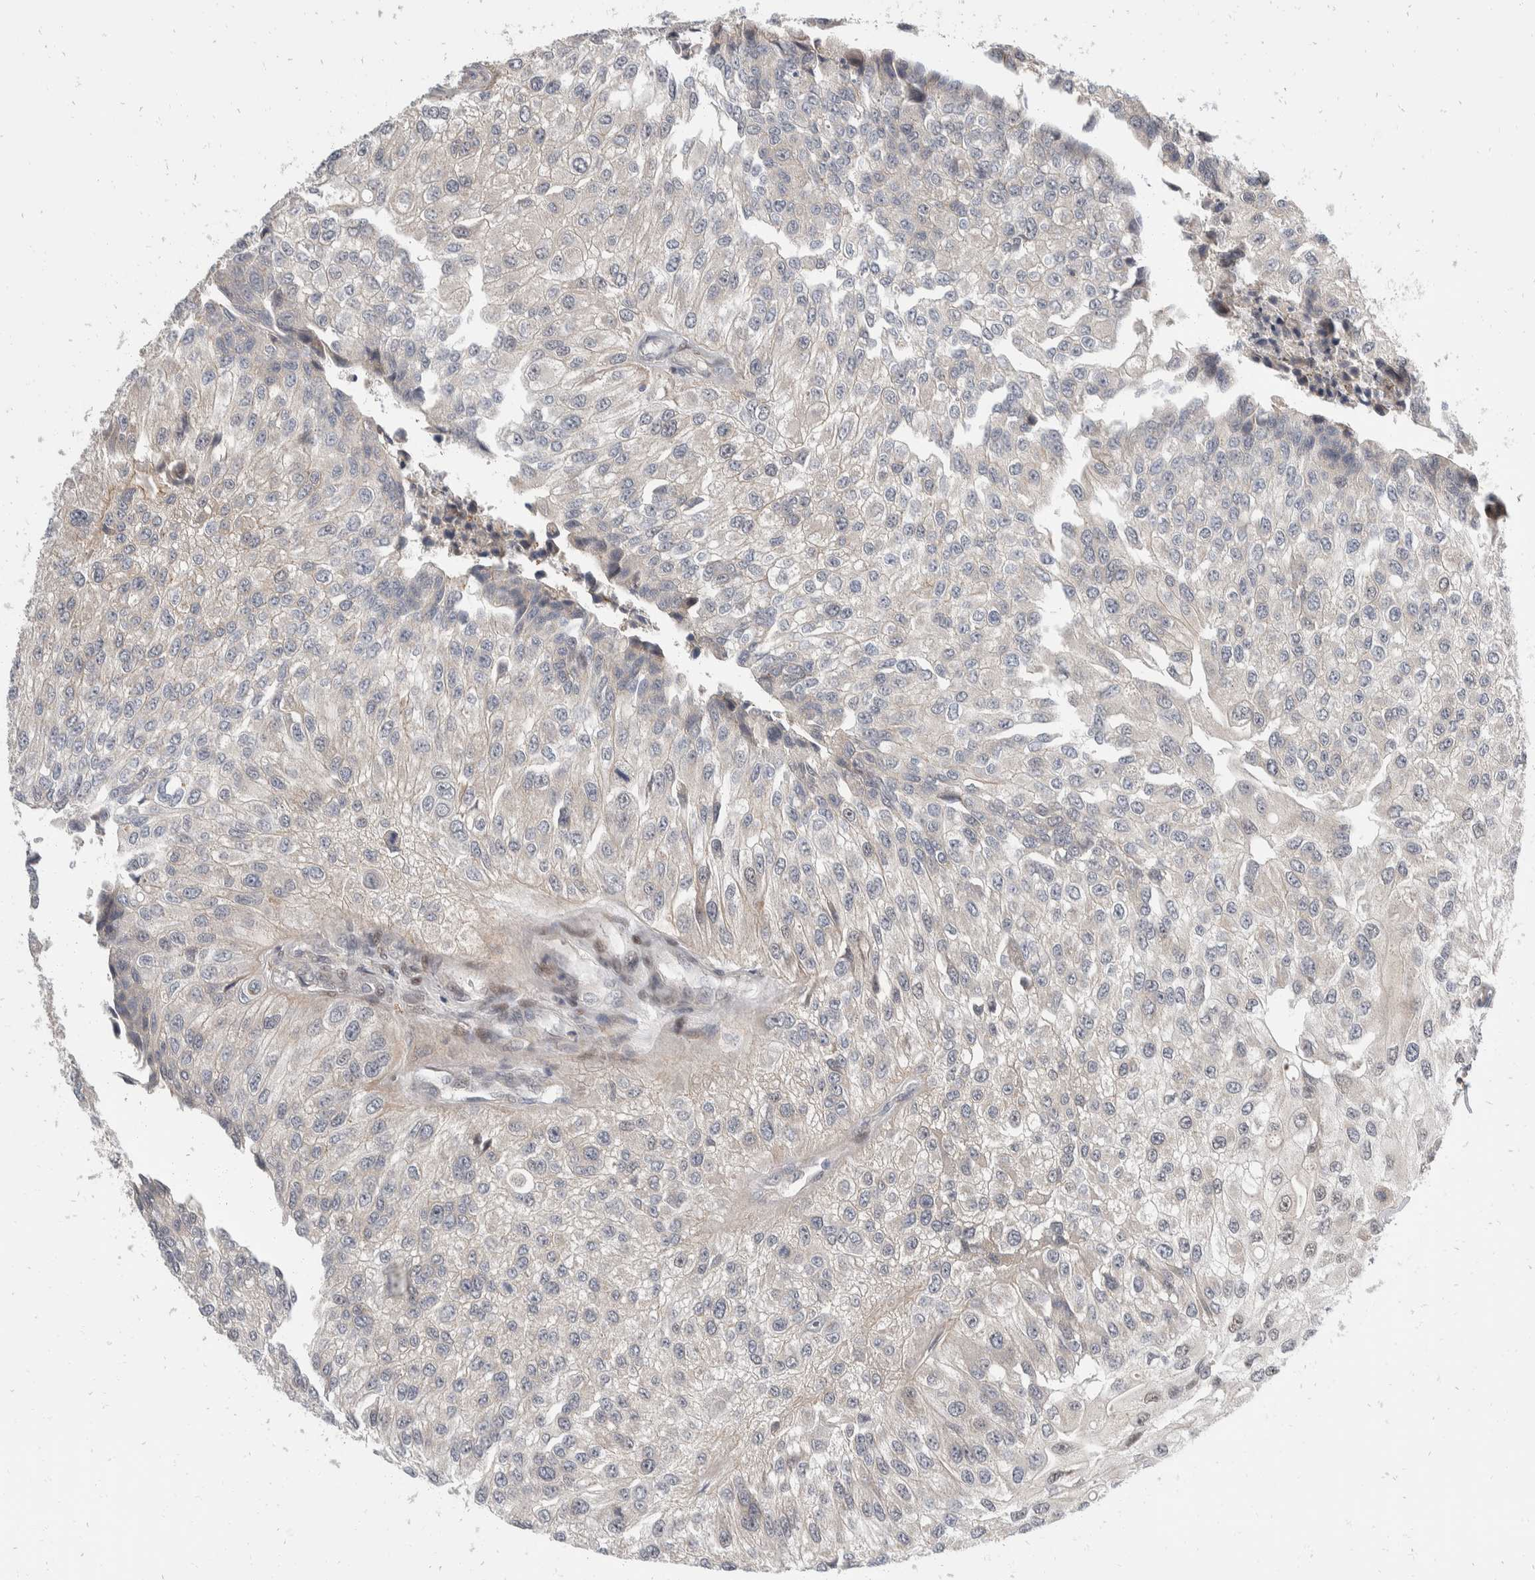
{"staining": {"intensity": "weak", "quantity": "<25%", "location": "cytoplasmic/membranous"}, "tissue": "urothelial cancer", "cell_type": "Tumor cells", "image_type": "cancer", "snomed": [{"axis": "morphology", "description": "Urothelial carcinoma, High grade"}, {"axis": "topography", "description": "Kidney"}, {"axis": "topography", "description": "Urinary bladder"}], "caption": "Image shows no protein positivity in tumor cells of urothelial carcinoma (high-grade) tissue.", "gene": "ZNF703", "patient": {"sex": "male", "age": 77}}